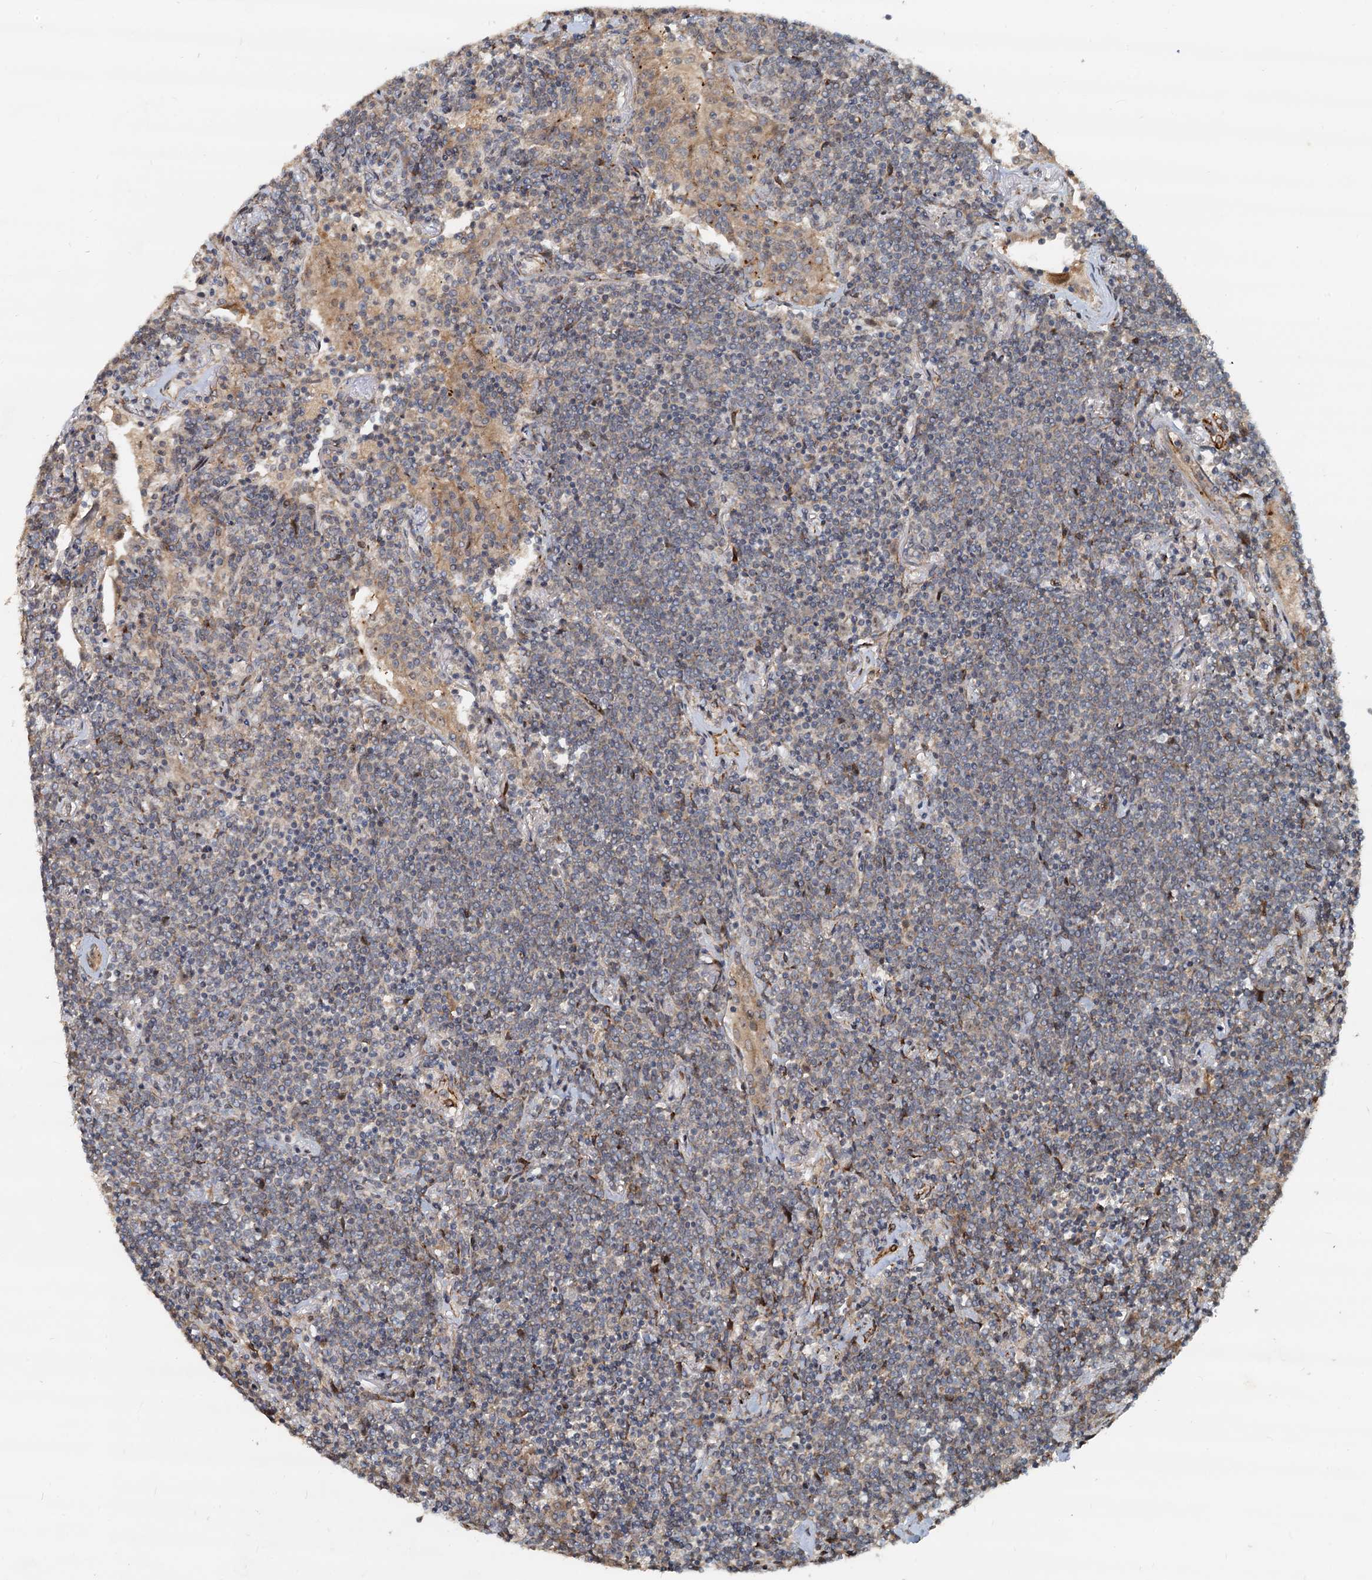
{"staining": {"intensity": "weak", "quantity": "25%-75%", "location": "cytoplasmic/membranous"}, "tissue": "lymphoma", "cell_type": "Tumor cells", "image_type": "cancer", "snomed": [{"axis": "morphology", "description": "Malignant lymphoma, non-Hodgkin's type, Low grade"}, {"axis": "topography", "description": "Lung"}], "caption": "This is a histology image of immunohistochemistry (IHC) staining of lymphoma, which shows weak staining in the cytoplasmic/membranous of tumor cells.", "gene": "CEP68", "patient": {"sex": "female", "age": 71}}